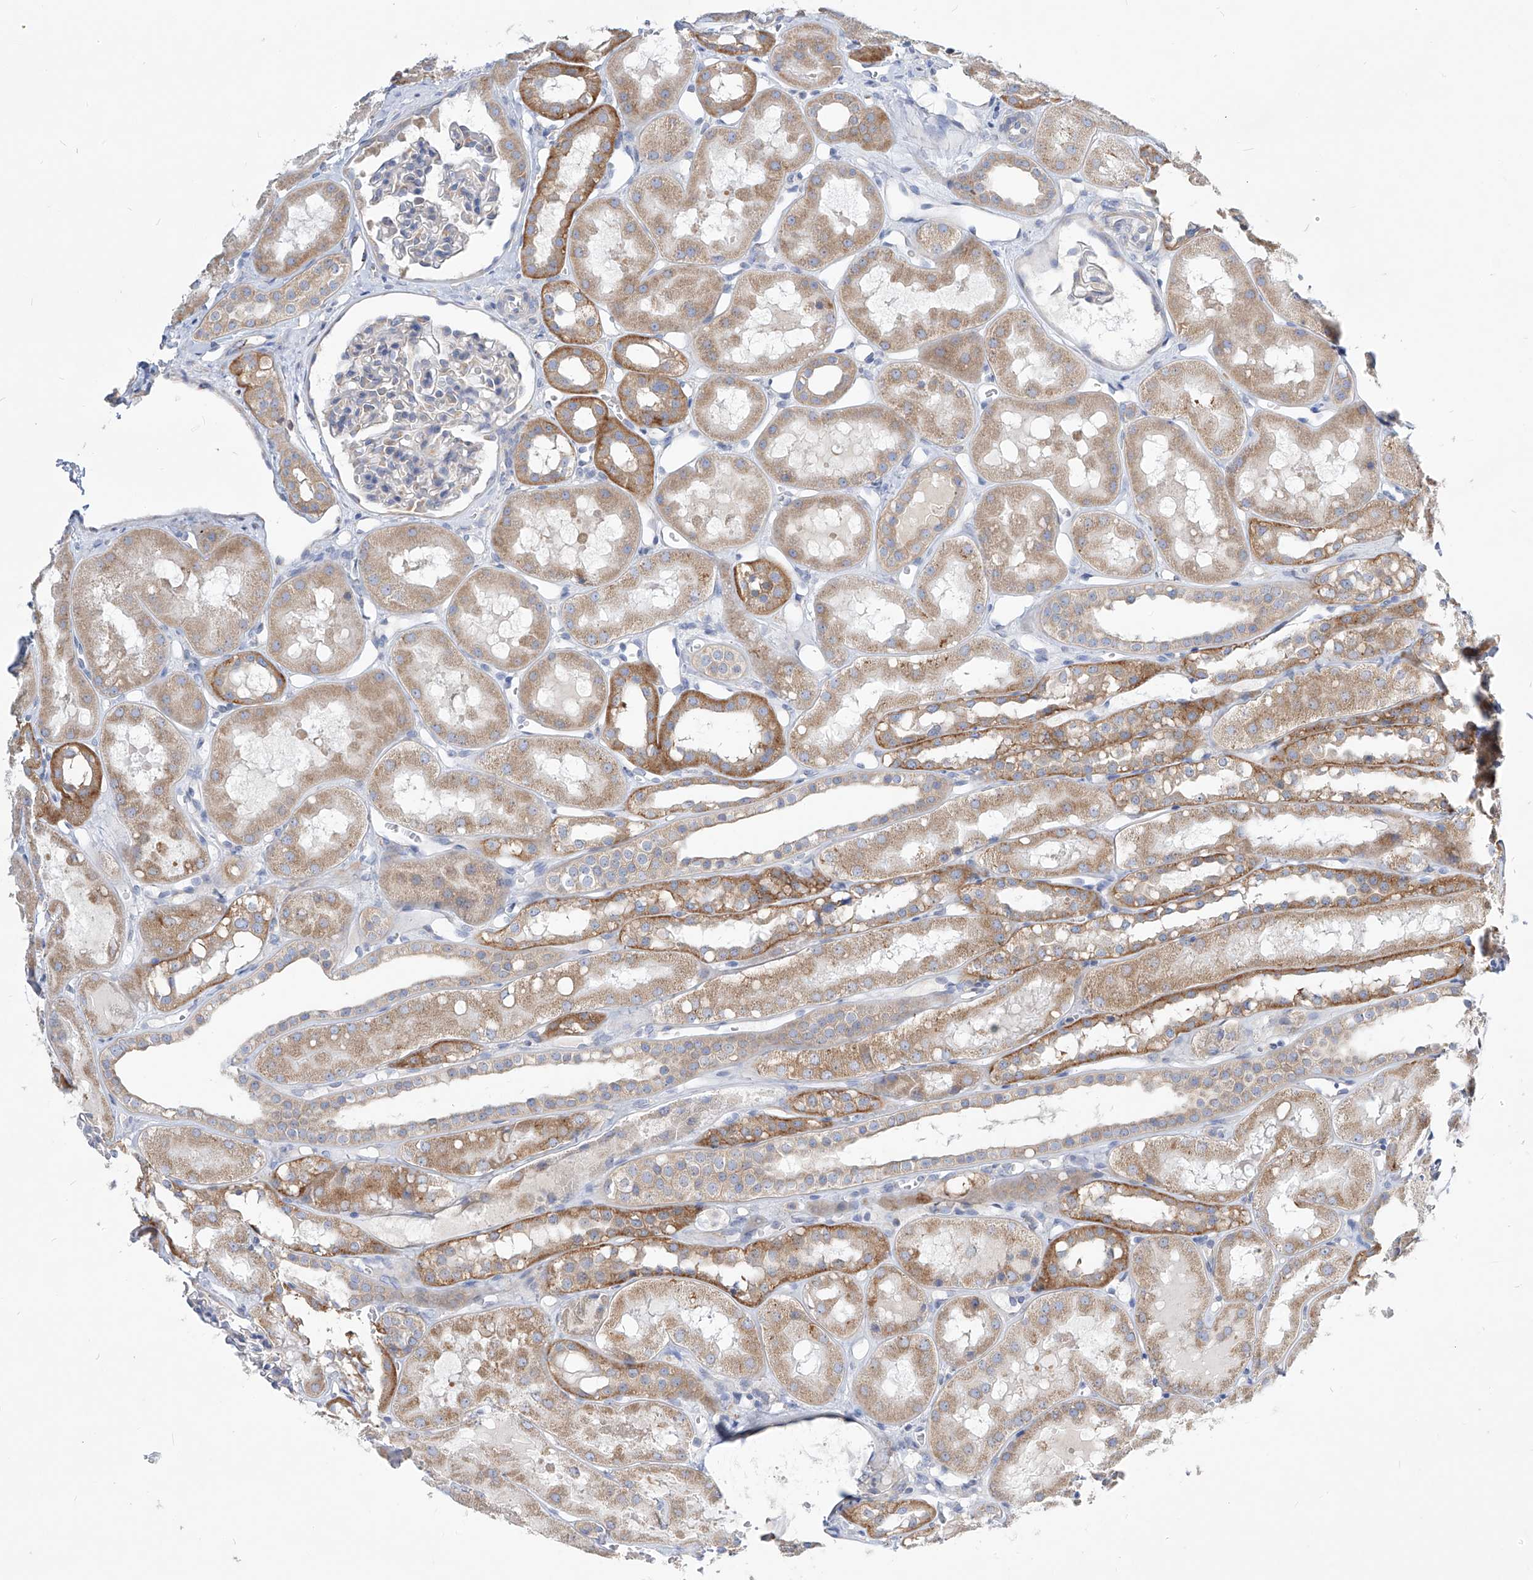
{"staining": {"intensity": "negative", "quantity": "none", "location": "none"}, "tissue": "kidney", "cell_type": "Cells in glomeruli", "image_type": "normal", "snomed": [{"axis": "morphology", "description": "Normal tissue, NOS"}, {"axis": "topography", "description": "Kidney"}], "caption": "Immunohistochemistry (IHC) of unremarkable human kidney demonstrates no staining in cells in glomeruli. (Brightfield microscopy of DAB IHC at high magnification).", "gene": "UFL1", "patient": {"sex": "male", "age": 16}}